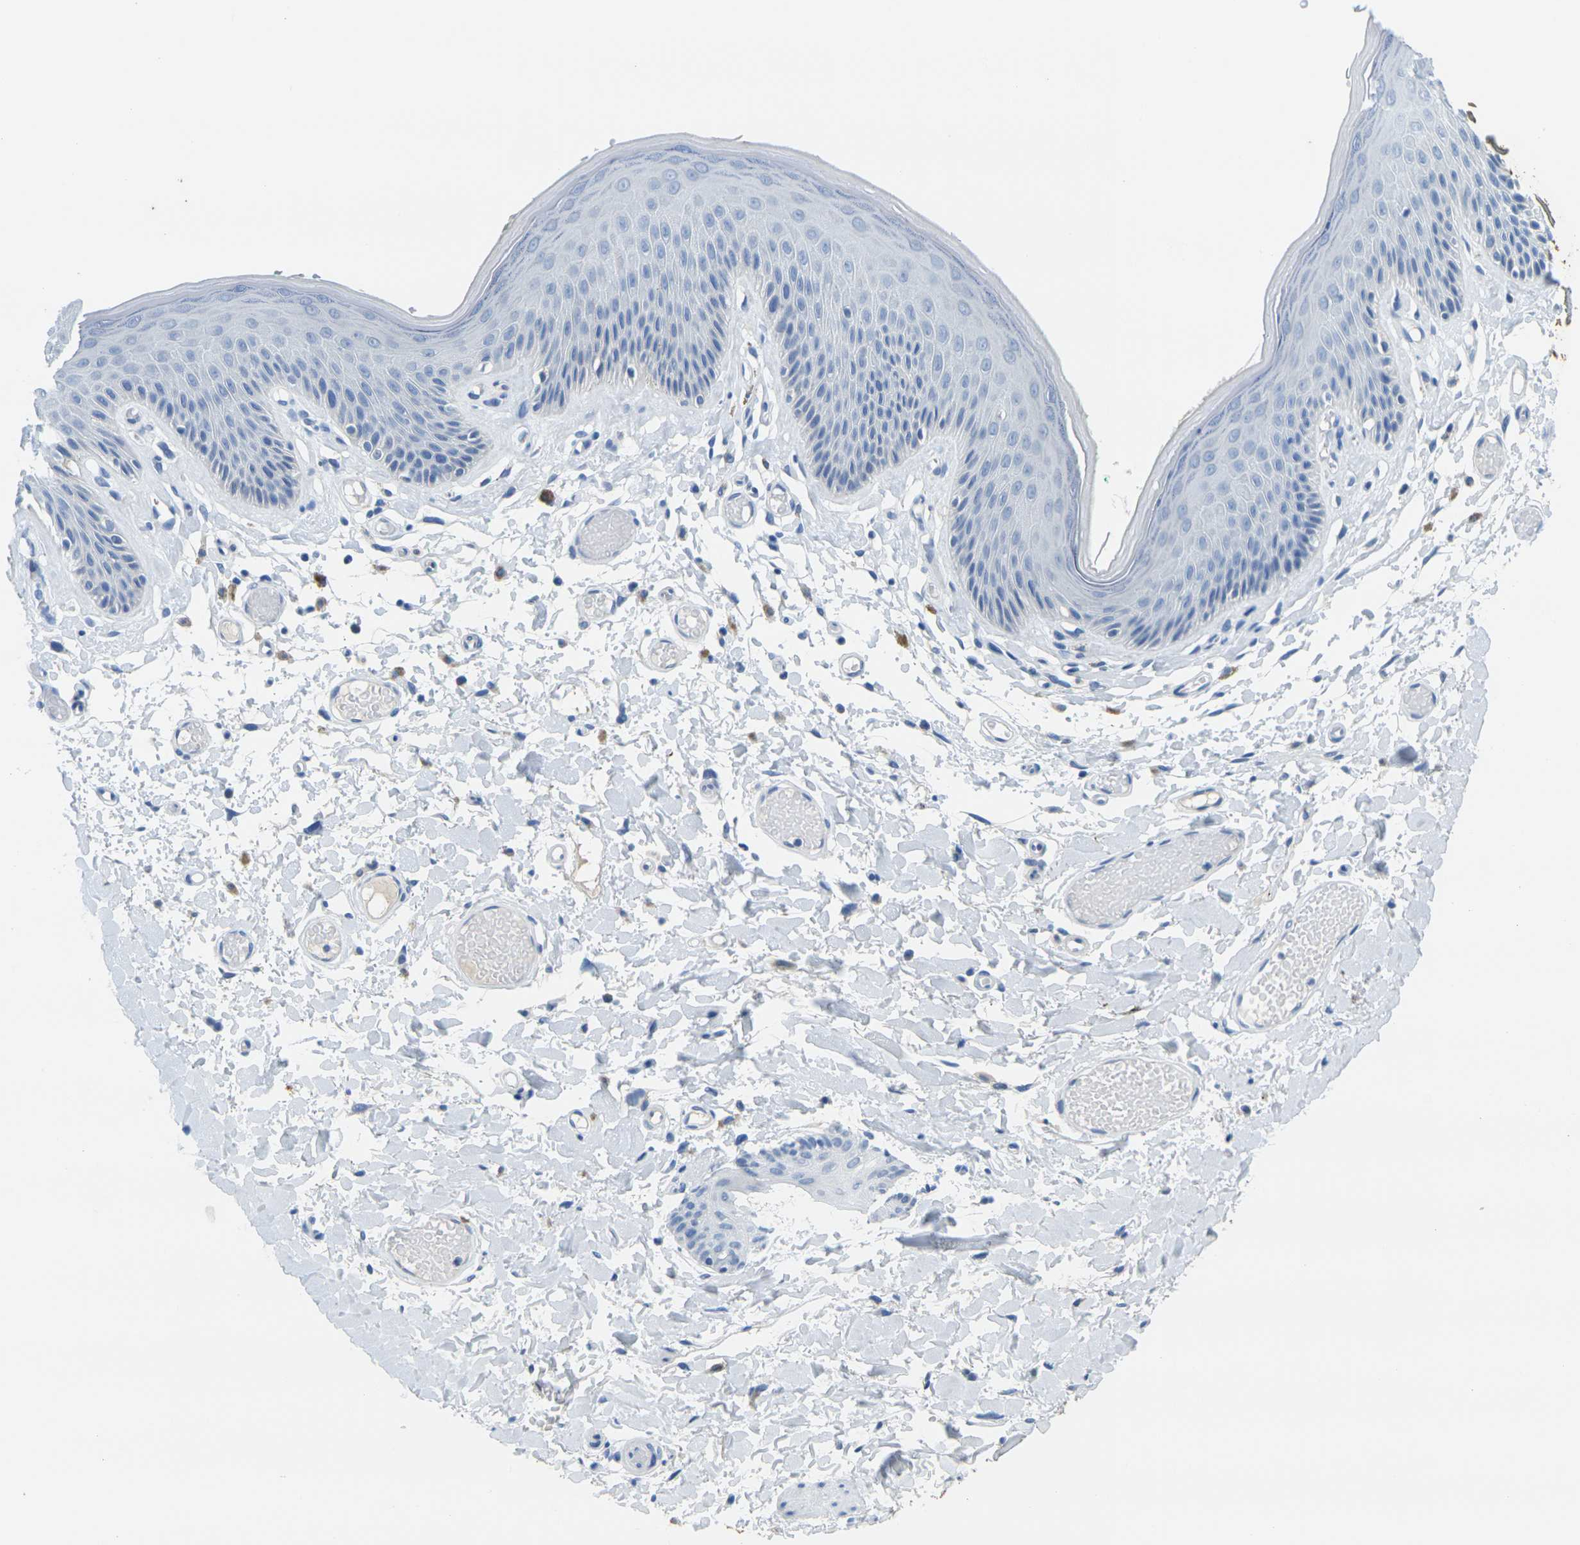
{"staining": {"intensity": "weak", "quantity": "<25%", "location": "cytoplasmic/membranous"}, "tissue": "skin", "cell_type": "Epidermal cells", "image_type": "normal", "snomed": [{"axis": "morphology", "description": "Normal tissue, NOS"}, {"axis": "topography", "description": "Vulva"}], "caption": "IHC photomicrograph of unremarkable skin: skin stained with DAB exhibits no significant protein positivity in epidermal cells. (Brightfield microscopy of DAB (3,3'-diaminobenzidine) immunohistochemistry at high magnification).", "gene": "FAM3D", "patient": {"sex": "female", "age": 73}}